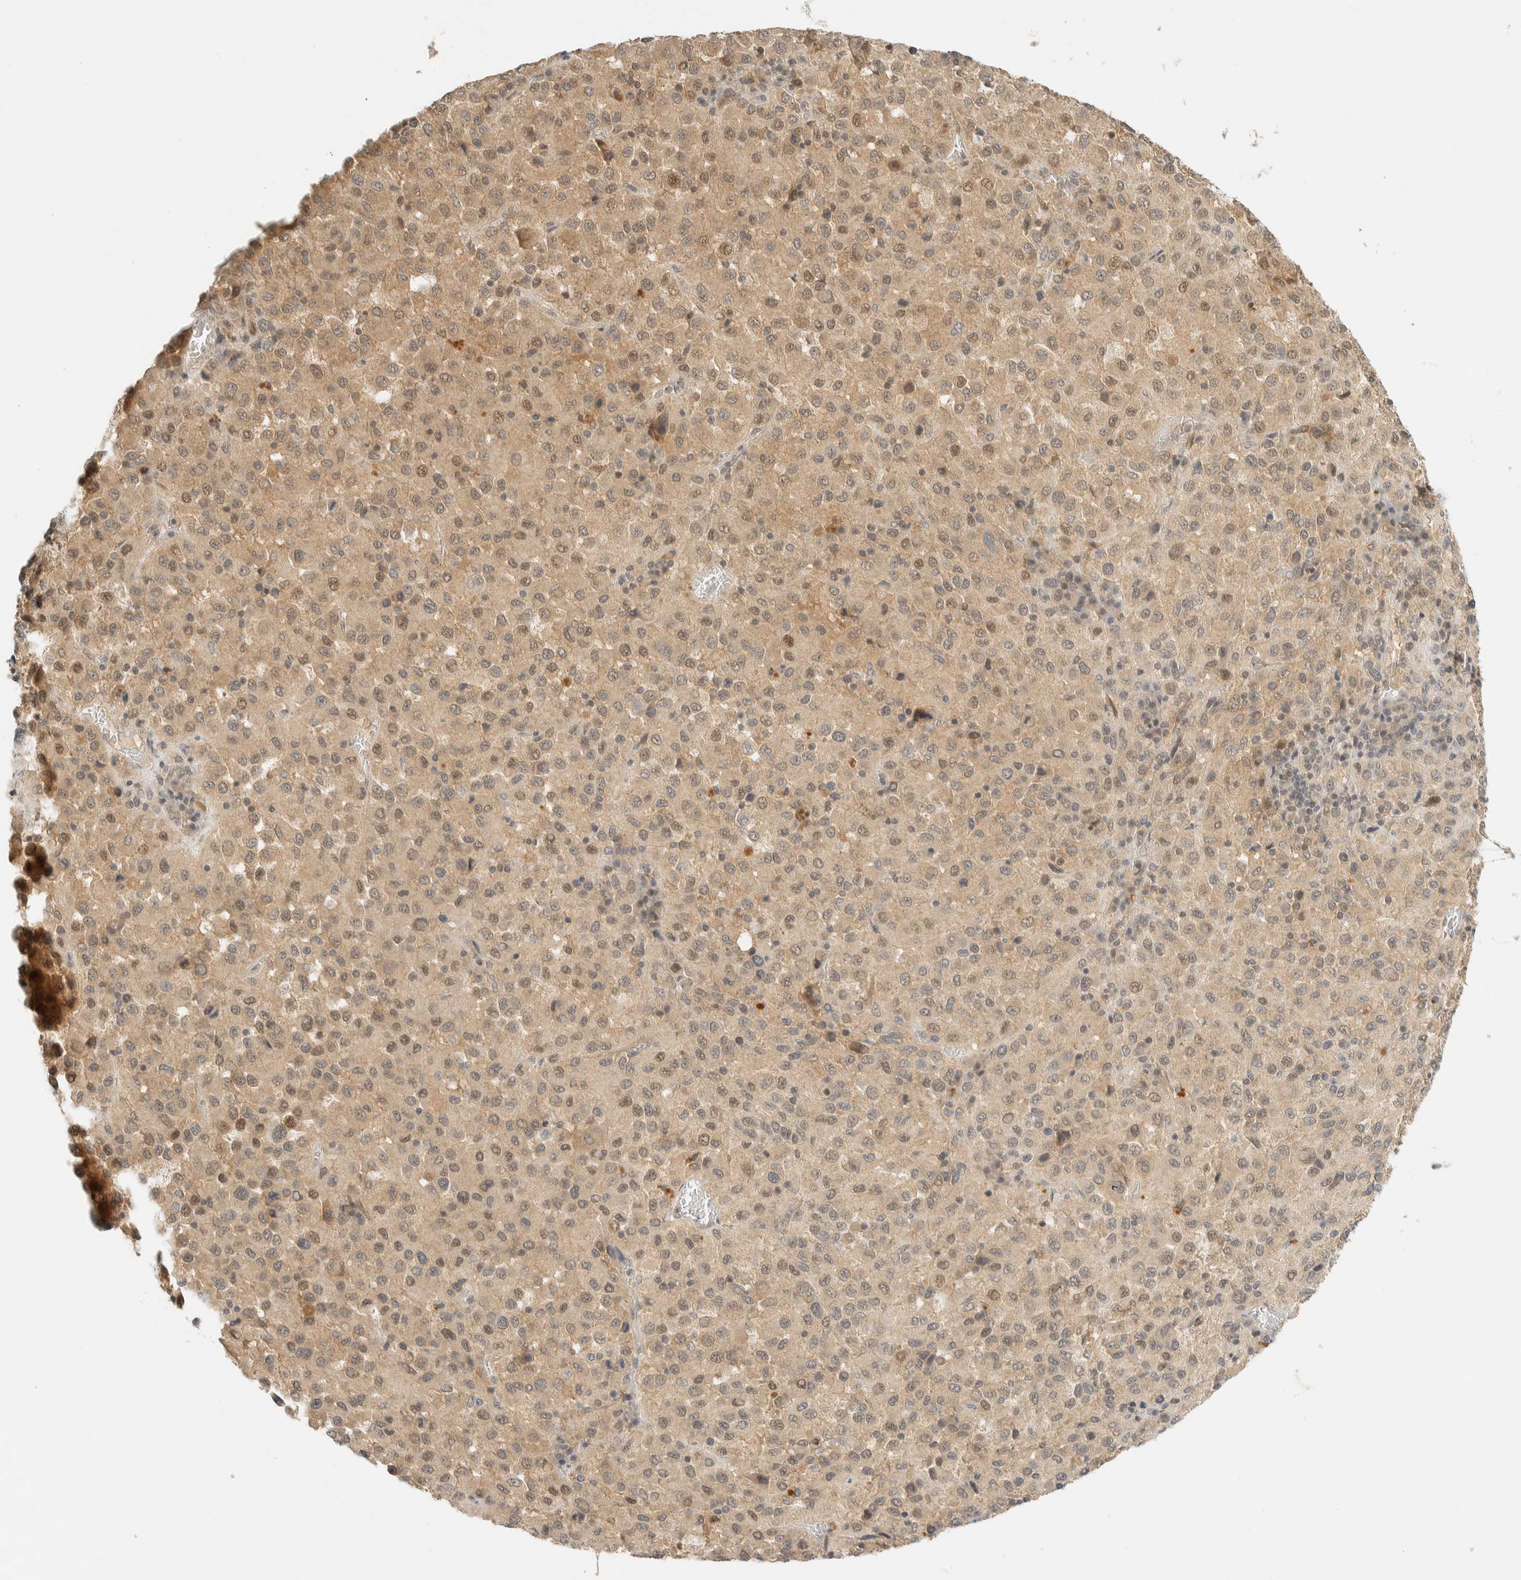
{"staining": {"intensity": "weak", "quantity": "25%-75%", "location": "cytoplasmic/membranous,nuclear"}, "tissue": "melanoma", "cell_type": "Tumor cells", "image_type": "cancer", "snomed": [{"axis": "morphology", "description": "Malignant melanoma, Metastatic site"}, {"axis": "topography", "description": "Lung"}], "caption": "IHC (DAB (3,3'-diaminobenzidine)) staining of human malignant melanoma (metastatic site) demonstrates weak cytoplasmic/membranous and nuclear protein staining in about 25%-75% of tumor cells.", "gene": "KIFAP3", "patient": {"sex": "male", "age": 64}}